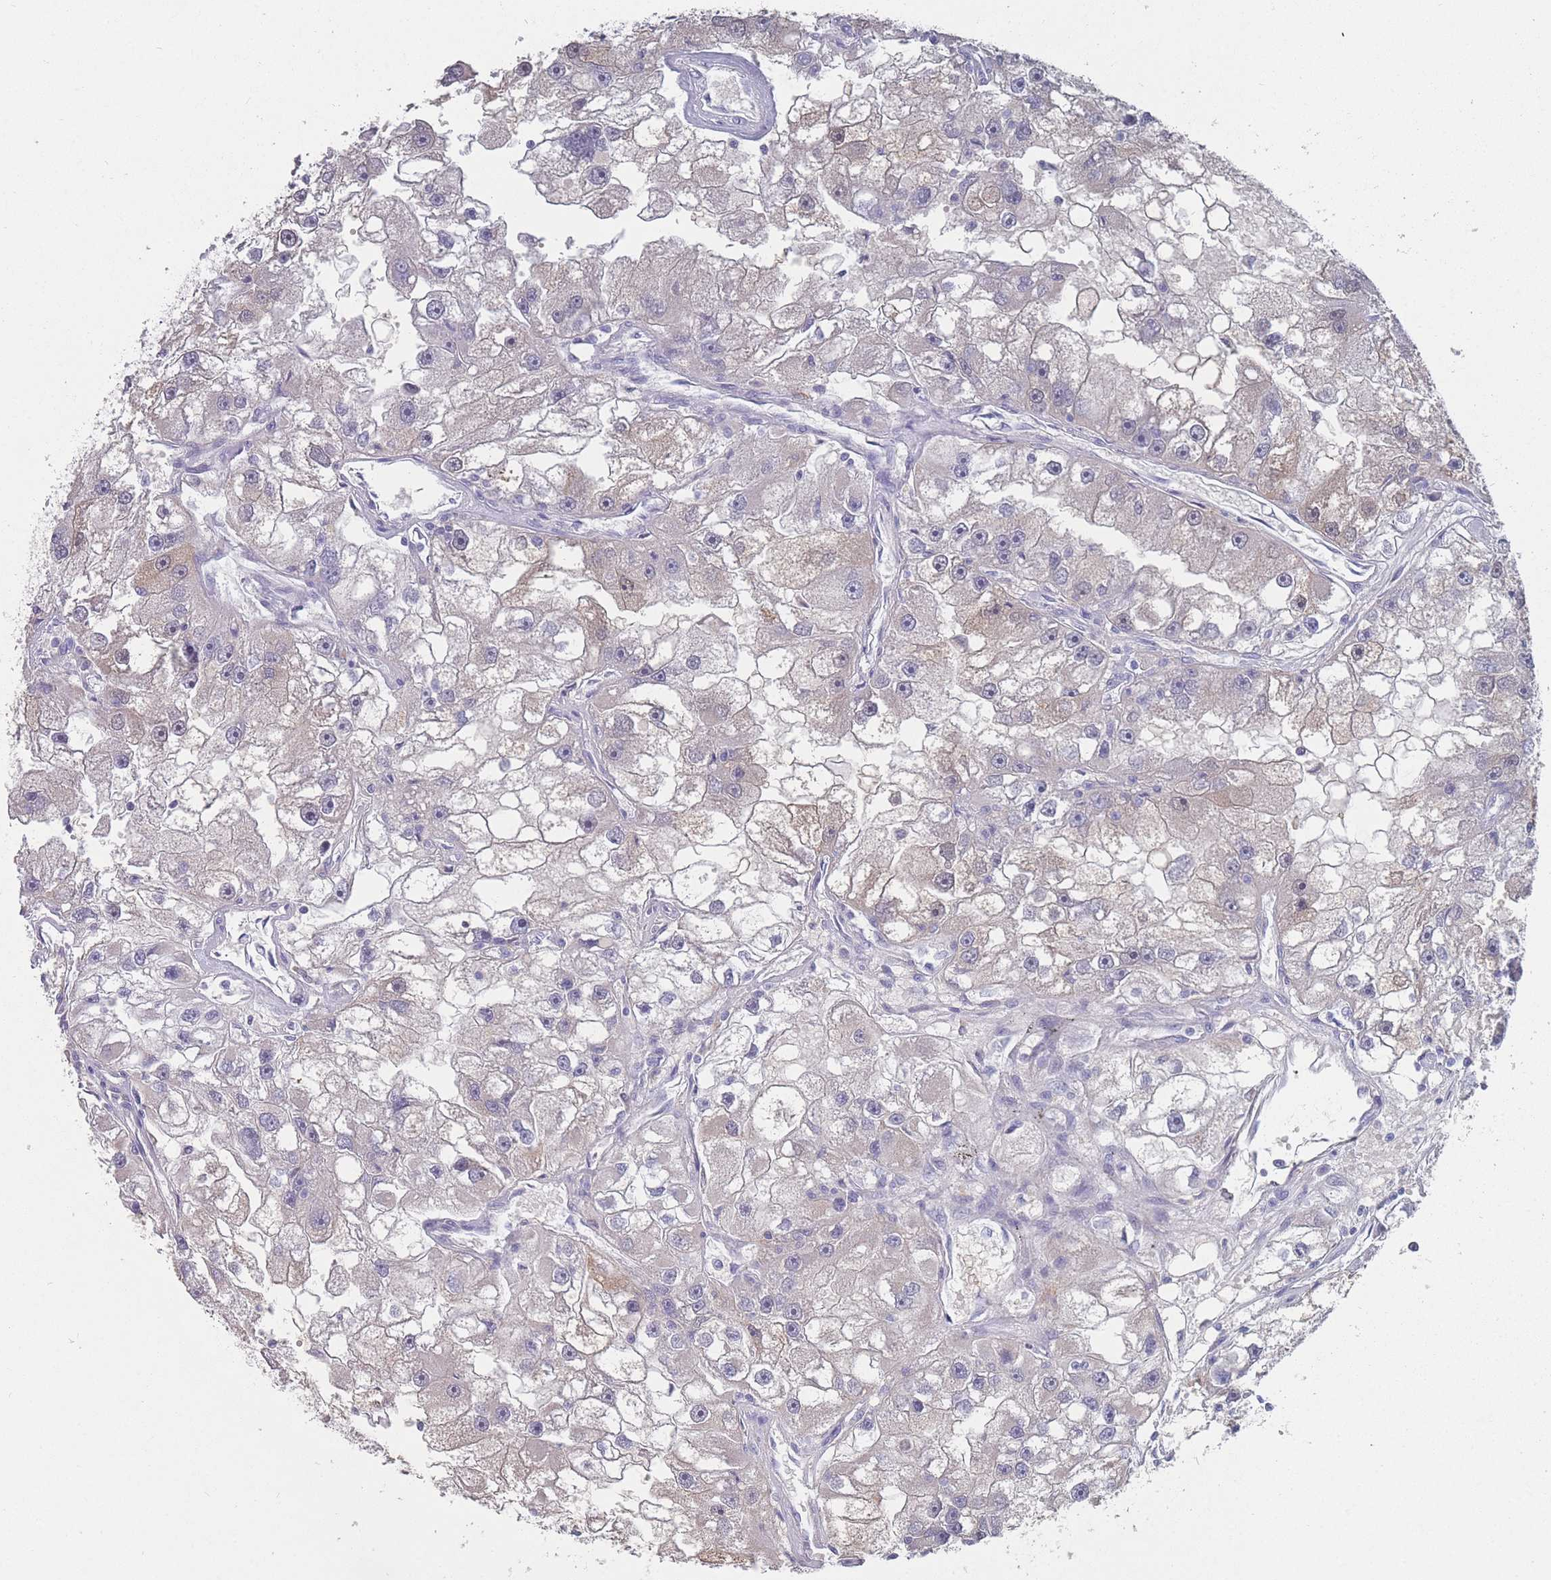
{"staining": {"intensity": "negative", "quantity": "none", "location": "none"}, "tissue": "renal cancer", "cell_type": "Tumor cells", "image_type": "cancer", "snomed": [{"axis": "morphology", "description": "Adenocarcinoma, NOS"}, {"axis": "topography", "description": "Kidney"}], "caption": "Immunohistochemistry histopathology image of neoplastic tissue: renal cancer stained with DAB demonstrates no significant protein staining in tumor cells.", "gene": "CYP51A1", "patient": {"sex": "male", "age": 63}}